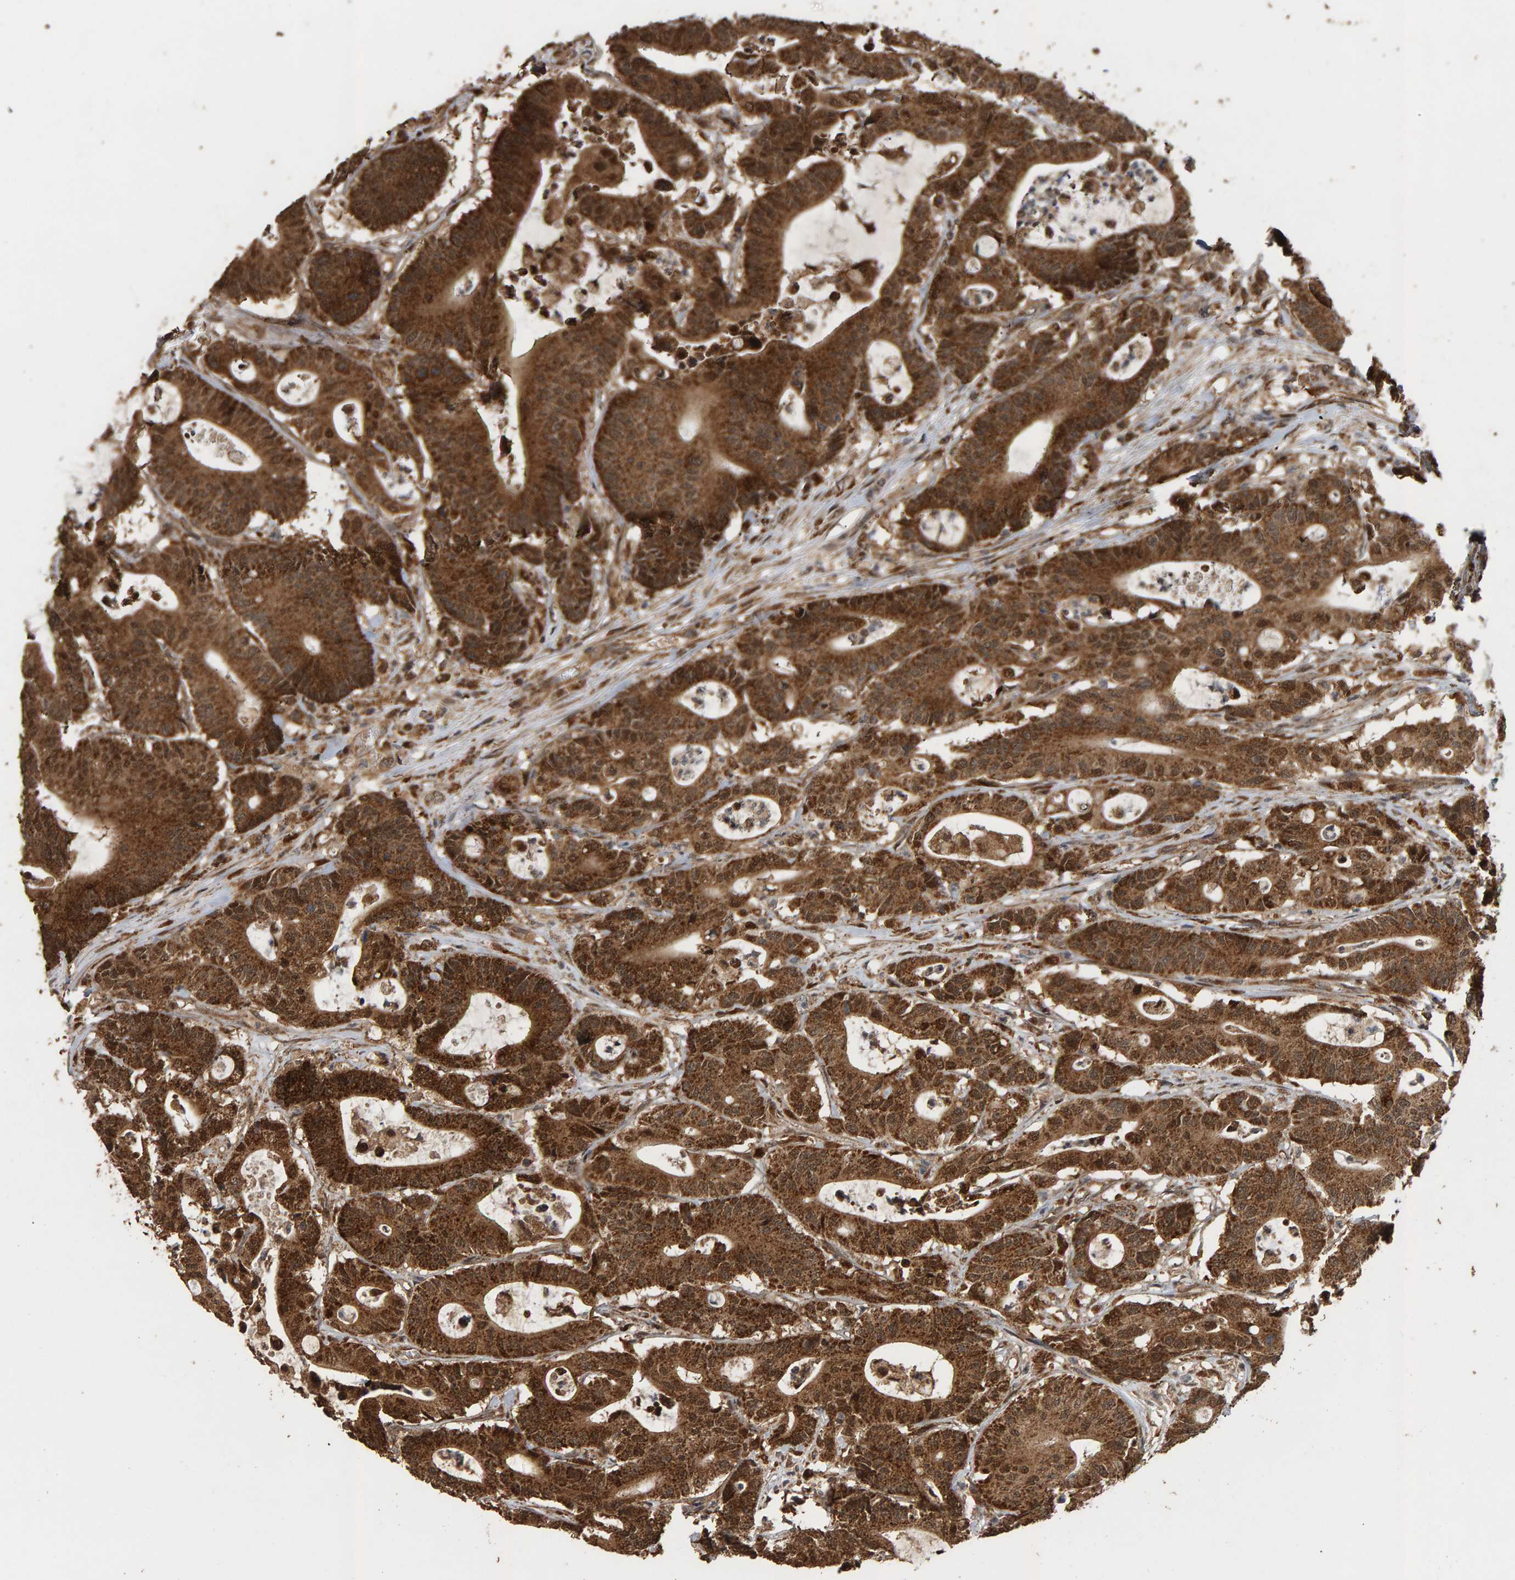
{"staining": {"intensity": "strong", "quantity": ">75%", "location": "cytoplasmic/membranous,nuclear"}, "tissue": "colorectal cancer", "cell_type": "Tumor cells", "image_type": "cancer", "snomed": [{"axis": "morphology", "description": "Adenocarcinoma, NOS"}, {"axis": "topography", "description": "Colon"}], "caption": "Human adenocarcinoma (colorectal) stained for a protein (brown) demonstrates strong cytoplasmic/membranous and nuclear positive positivity in approximately >75% of tumor cells.", "gene": "GSTK1", "patient": {"sex": "female", "age": 84}}